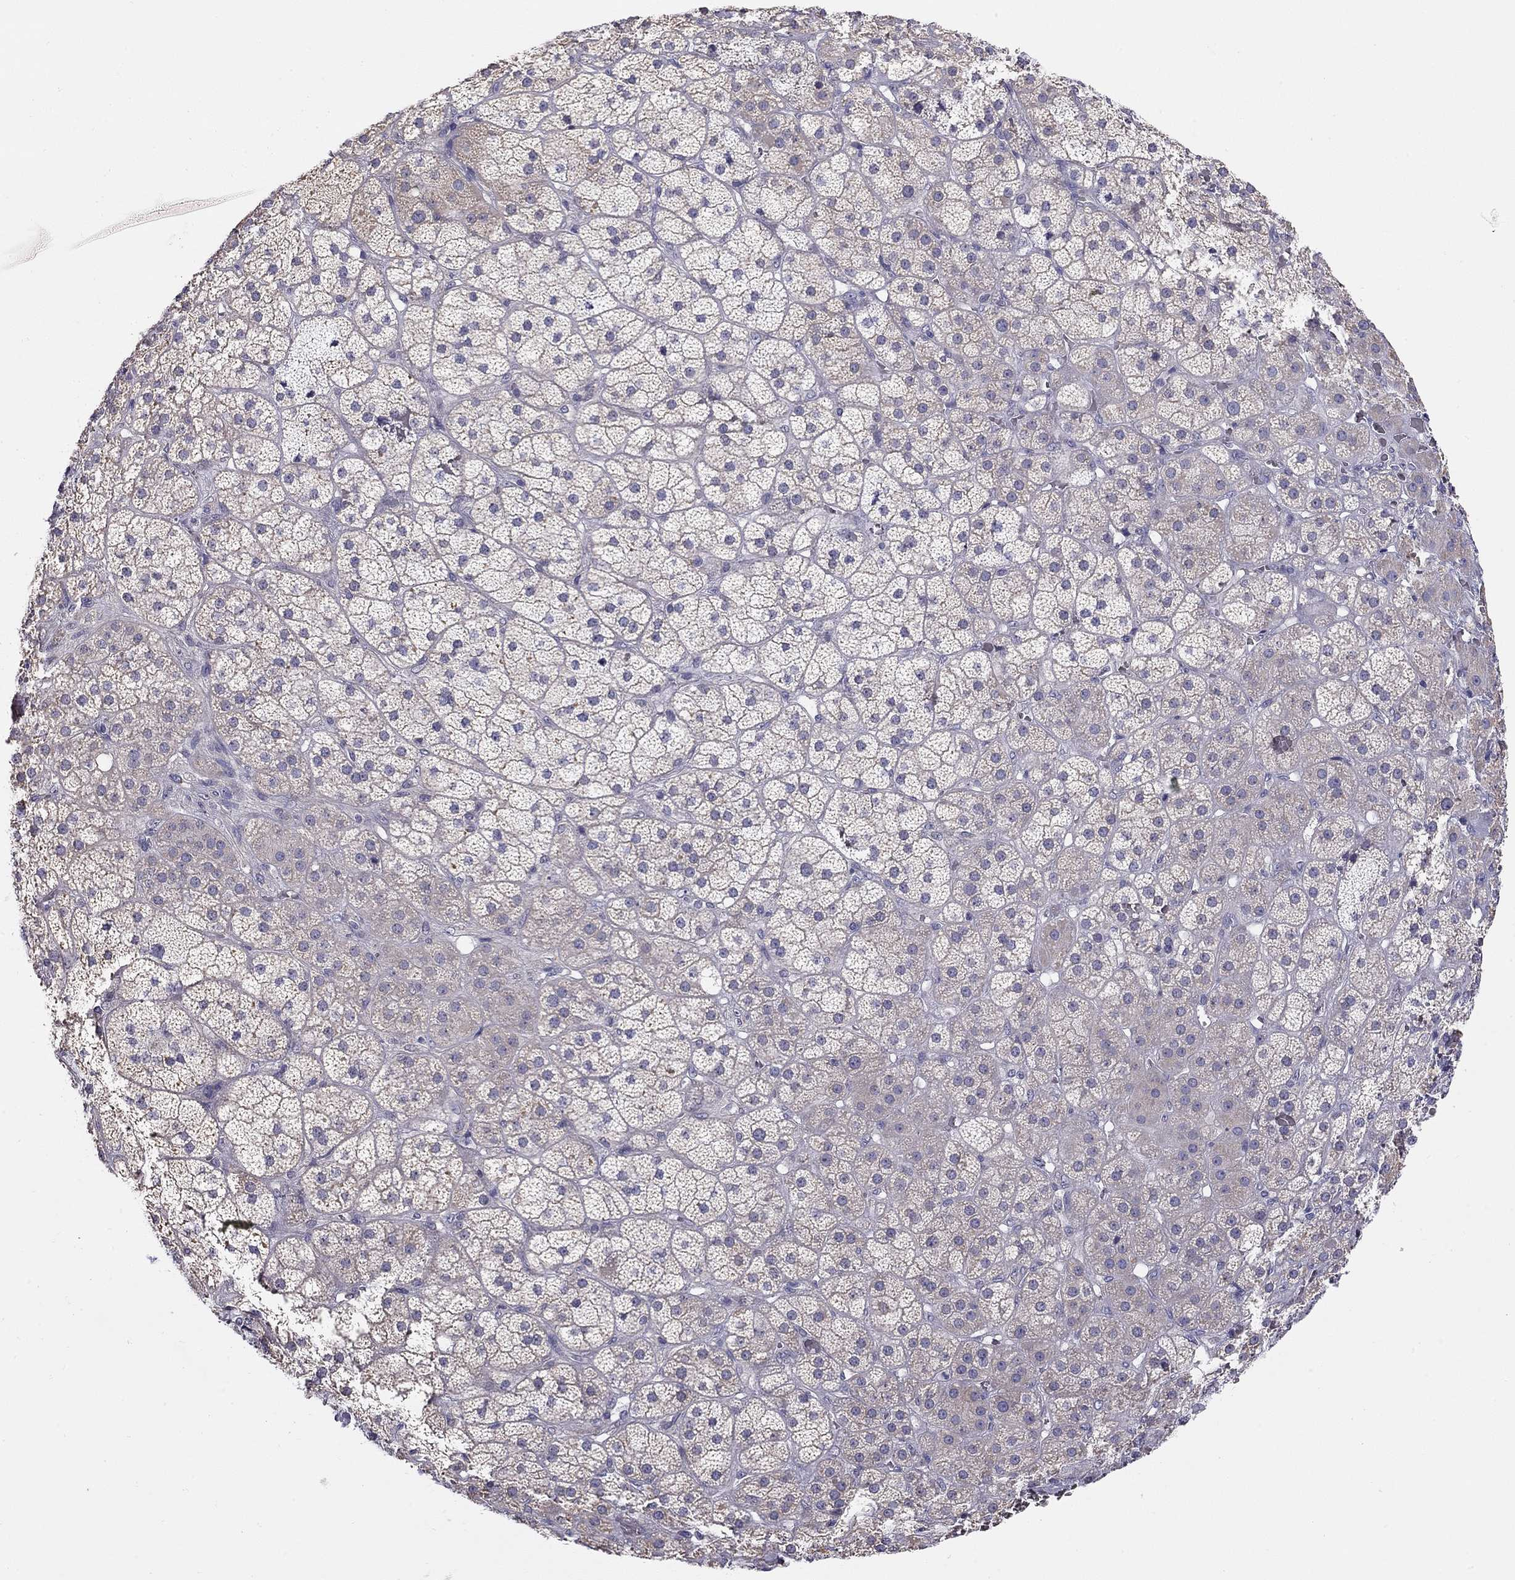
{"staining": {"intensity": "weak", "quantity": "<25%", "location": "cytoplasmic/membranous"}, "tissue": "adrenal gland", "cell_type": "Glandular cells", "image_type": "normal", "snomed": [{"axis": "morphology", "description": "Normal tissue, NOS"}, {"axis": "topography", "description": "Adrenal gland"}], "caption": "Glandular cells show no significant positivity in normal adrenal gland.", "gene": "LRIT3", "patient": {"sex": "male", "age": 57}}